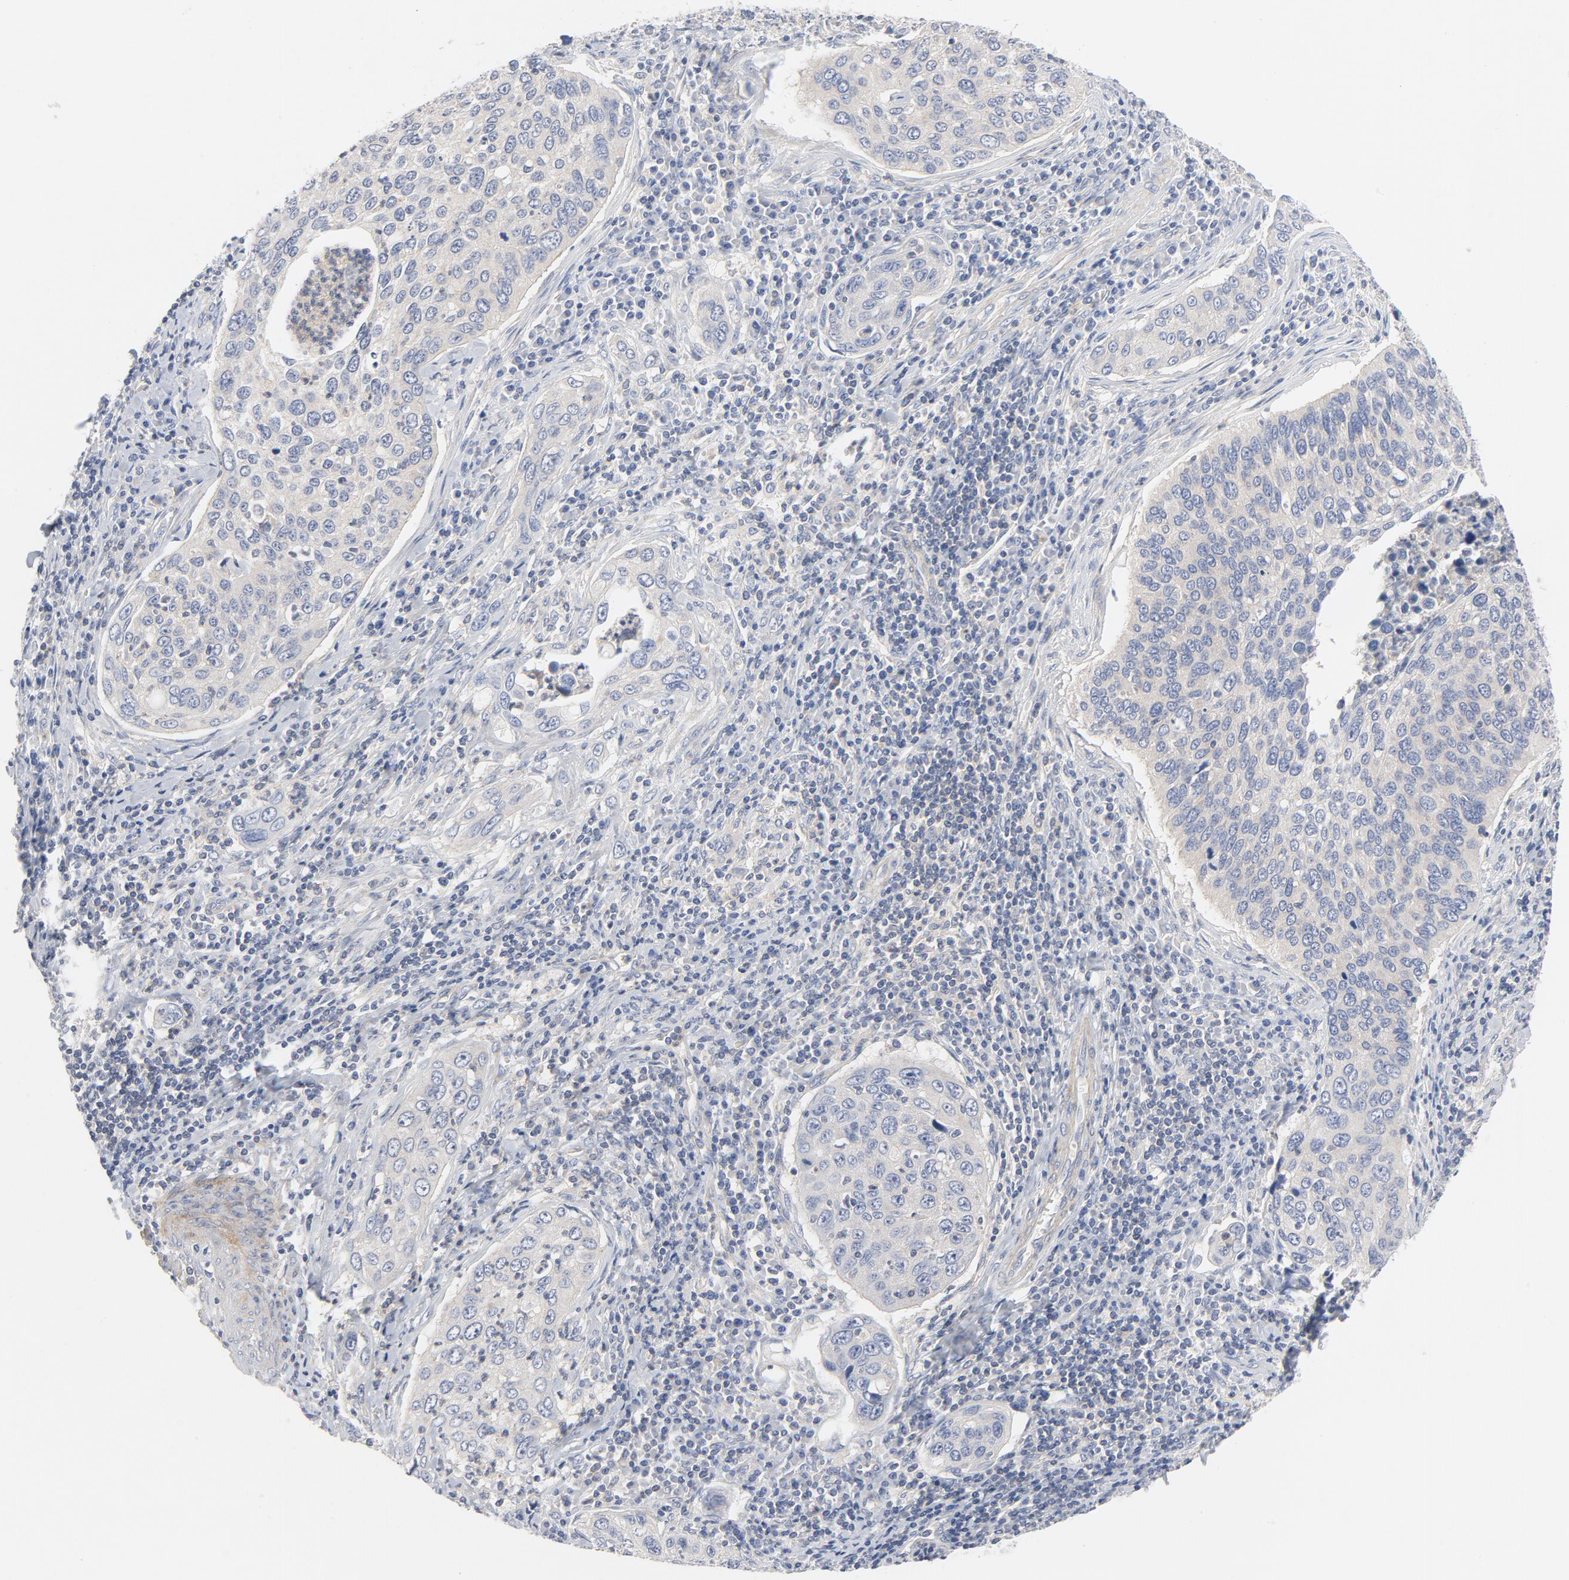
{"staining": {"intensity": "negative", "quantity": "none", "location": "none"}, "tissue": "cervical cancer", "cell_type": "Tumor cells", "image_type": "cancer", "snomed": [{"axis": "morphology", "description": "Squamous cell carcinoma, NOS"}, {"axis": "topography", "description": "Cervix"}], "caption": "High magnification brightfield microscopy of cervical cancer (squamous cell carcinoma) stained with DAB (3,3'-diaminobenzidine) (brown) and counterstained with hematoxylin (blue): tumor cells show no significant positivity.", "gene": "ROCK1", "patient": {"sex": "female", "age": 53}}